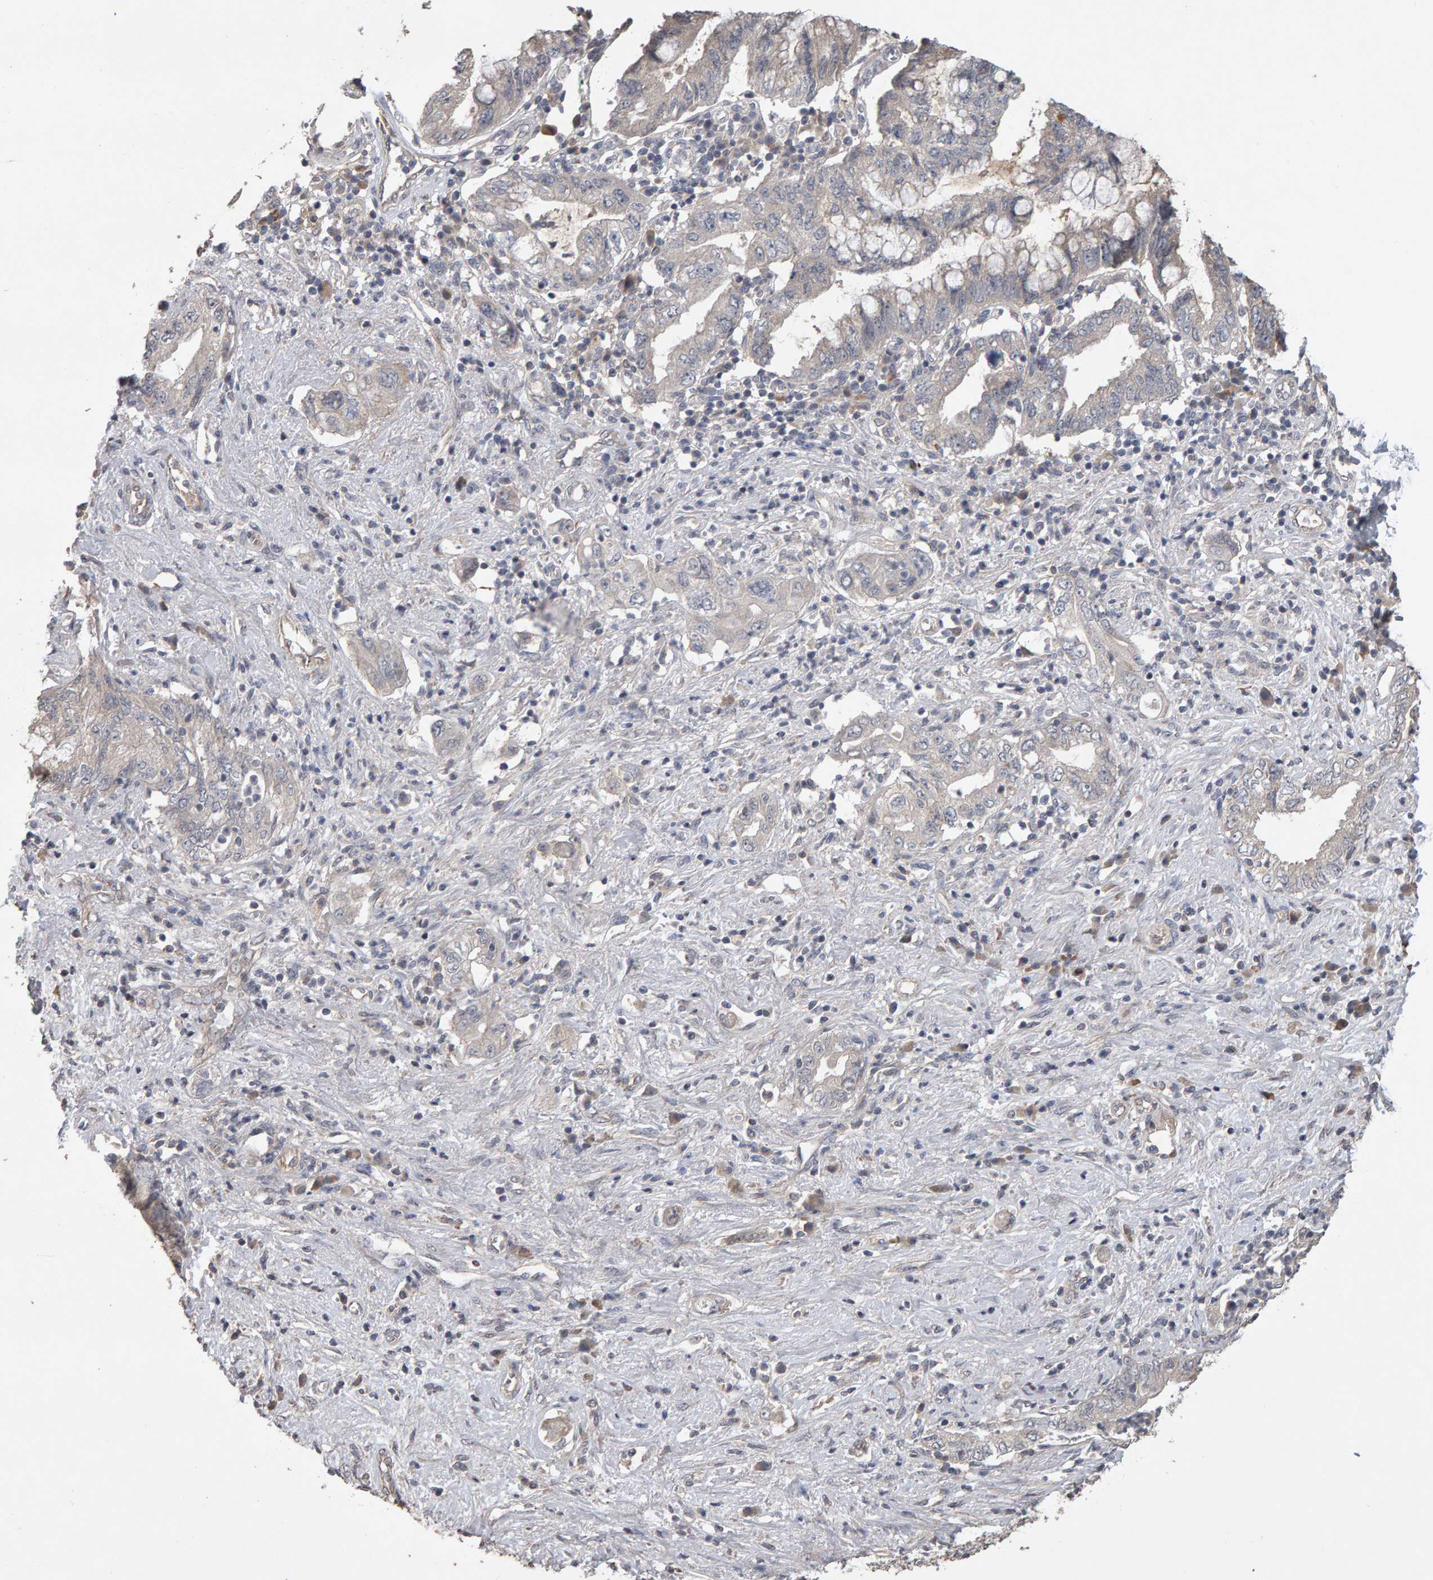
{"staining": {"intensity": "negative", "quantity": "none", "location": "none"}, "tissue": "pancreatic cancer", "cell_type": "Tumor cells", "image_type": "cancer", "snomed": [{"axis": "morphology", "description": "Adenocarcinoma, NOS"}, {"axis": "topography", "description": "Pancreas"}], "caption": "DAB (3,3'-diaminobenzidine) immunohistochemical staining of pancreatic cancer shows no significant staining in tumor cells.", "gene": "COASY", "patient": {"sex": "female", "age": 73}}